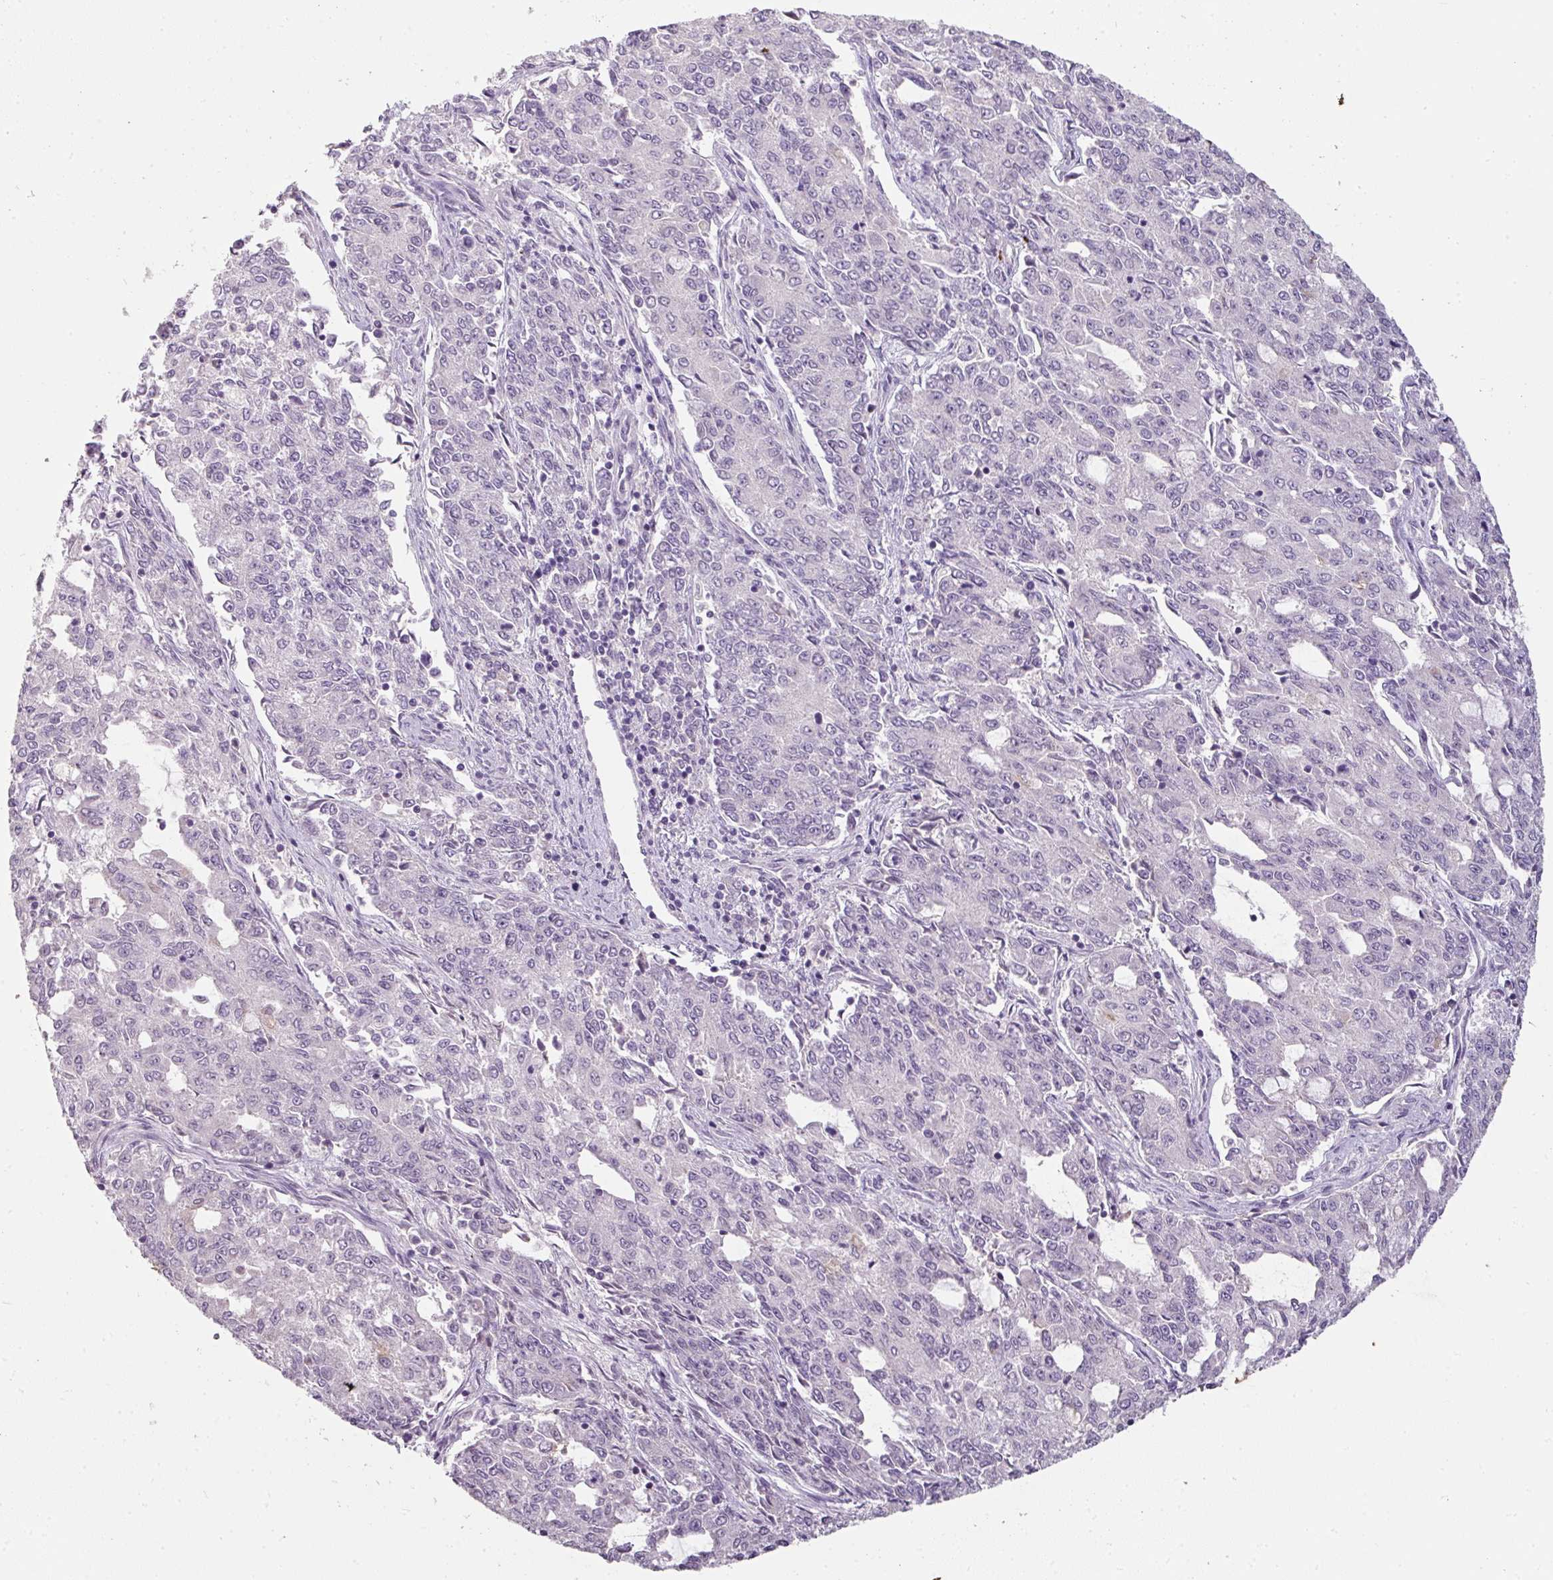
{"staining": {"intensity": "negative", "quantity": "none", "location": "none"}, "tissue": "endometrial cancer", "cell_type": "Tumor cells", "image_type": "cancer", "snomed": [{"axis": "morphology", "description": "Adenocarcinoma, NOS"}, {"axis": "topography", "description": "Endometrium"}], "caption": "The photomicrograph shows no significant expression in tumor cells of endometrial cancer. Nuclei are stained in blue.", "gene": "FHAD1", "patient": {"sex": "female", "age": 50}}